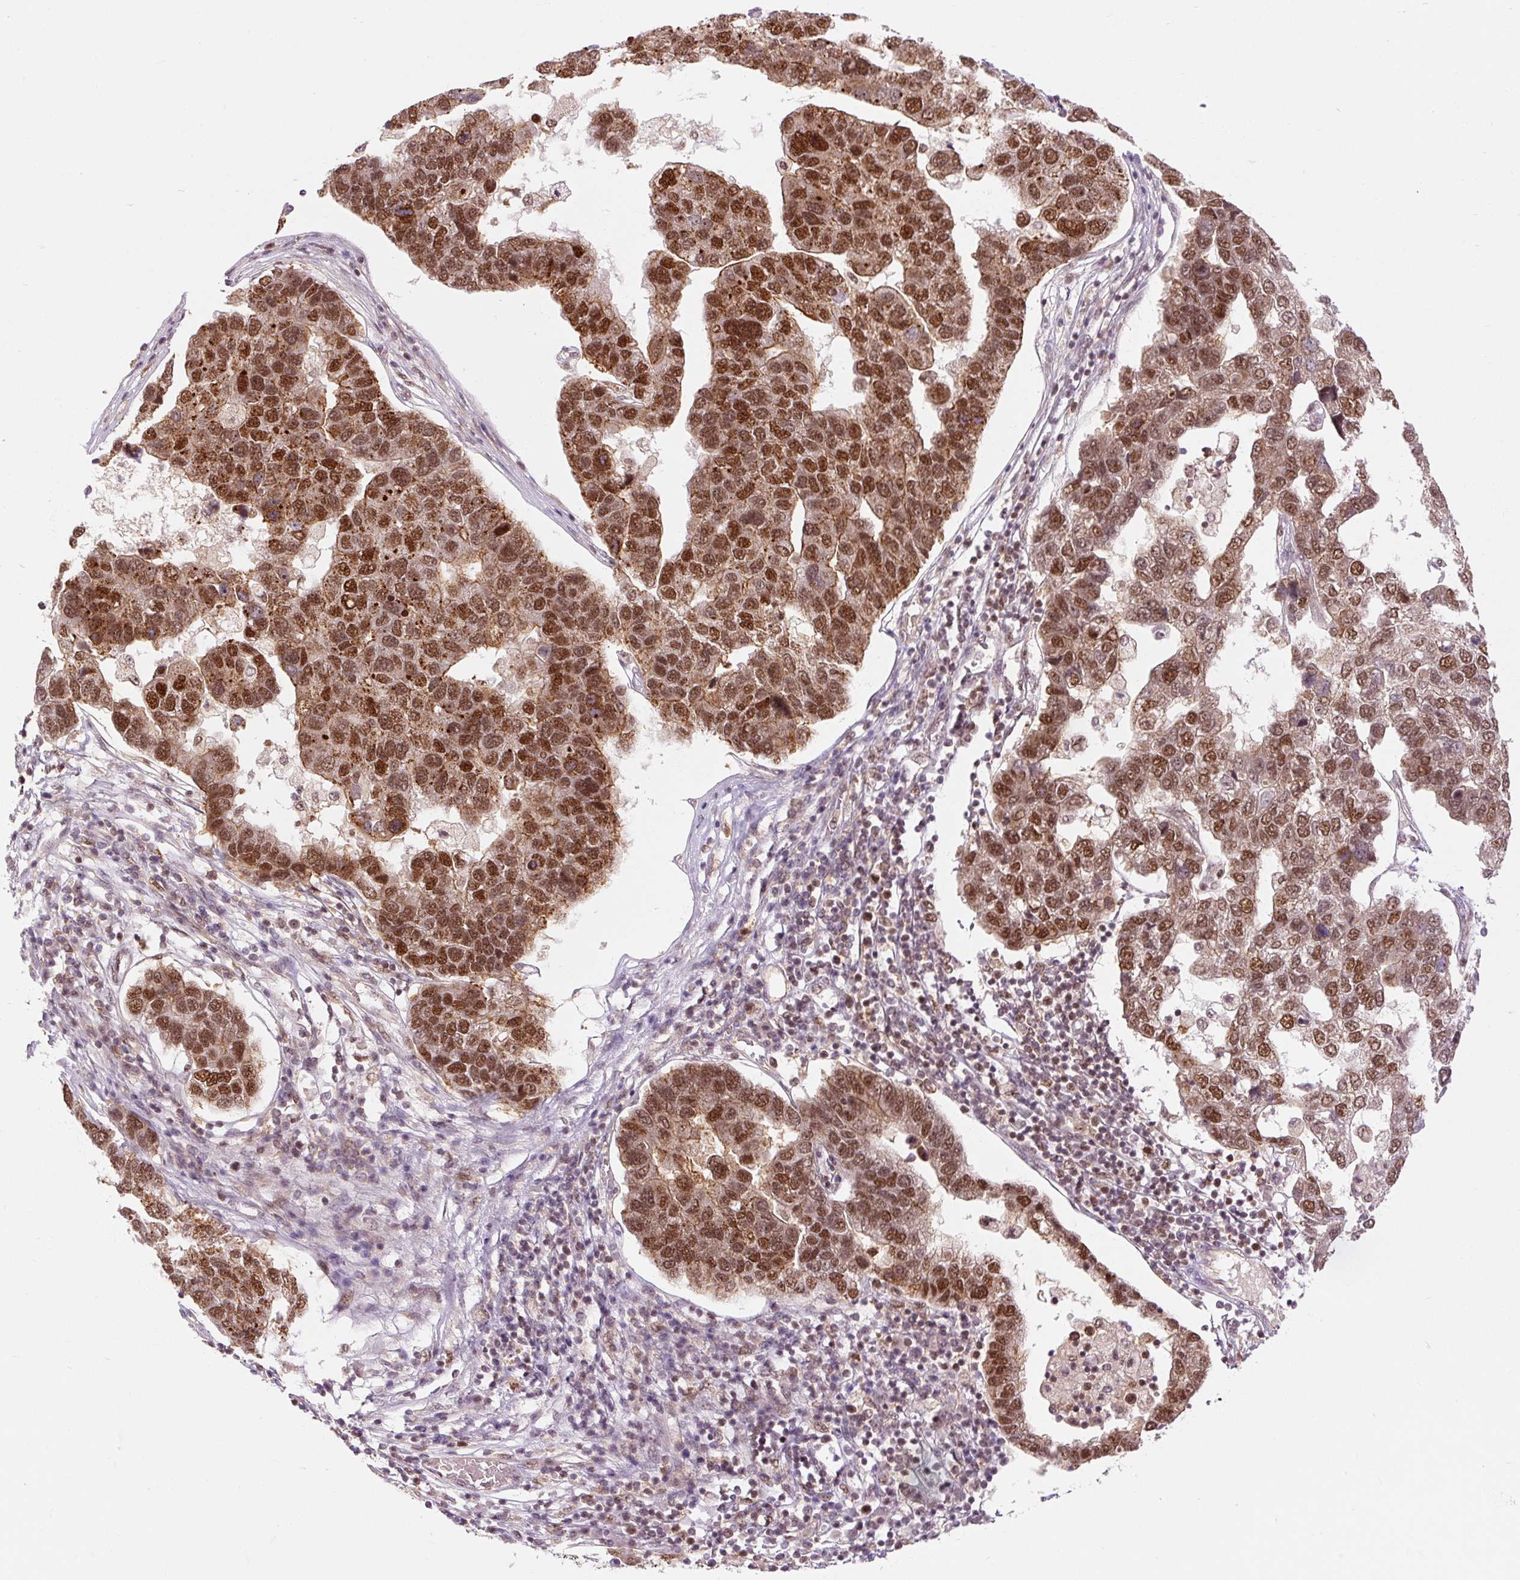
{"staining": {"intensity": "strong", "quantity": ">75%", "location": "cytoplasmic/membranous,nuclear"}, "tissue": "pancreatic cancer", "cell_type": "Tumor cells", "image_type": "cancer", "snomed": [{"axis": "morphology", "description": "Adenocarcinoma, NOS"}, {"axis": "topography", "description": "Pancreas"}], "caption": "High-magnification brightfield microscopy of pancreatic cancer (adenocarcinoma) stained with DAB (3,3'-diaminobenzidine) (brown) and counterstained with hematoxylin (blue). tumor cells exhibit strong cytoplasmic/membranous and nuclear positivity is appreciated in about>75% of cells. Nuclei are stained in blue.", "gene": "CSTF1", "patient": {"sex": "female", "age": 61}}